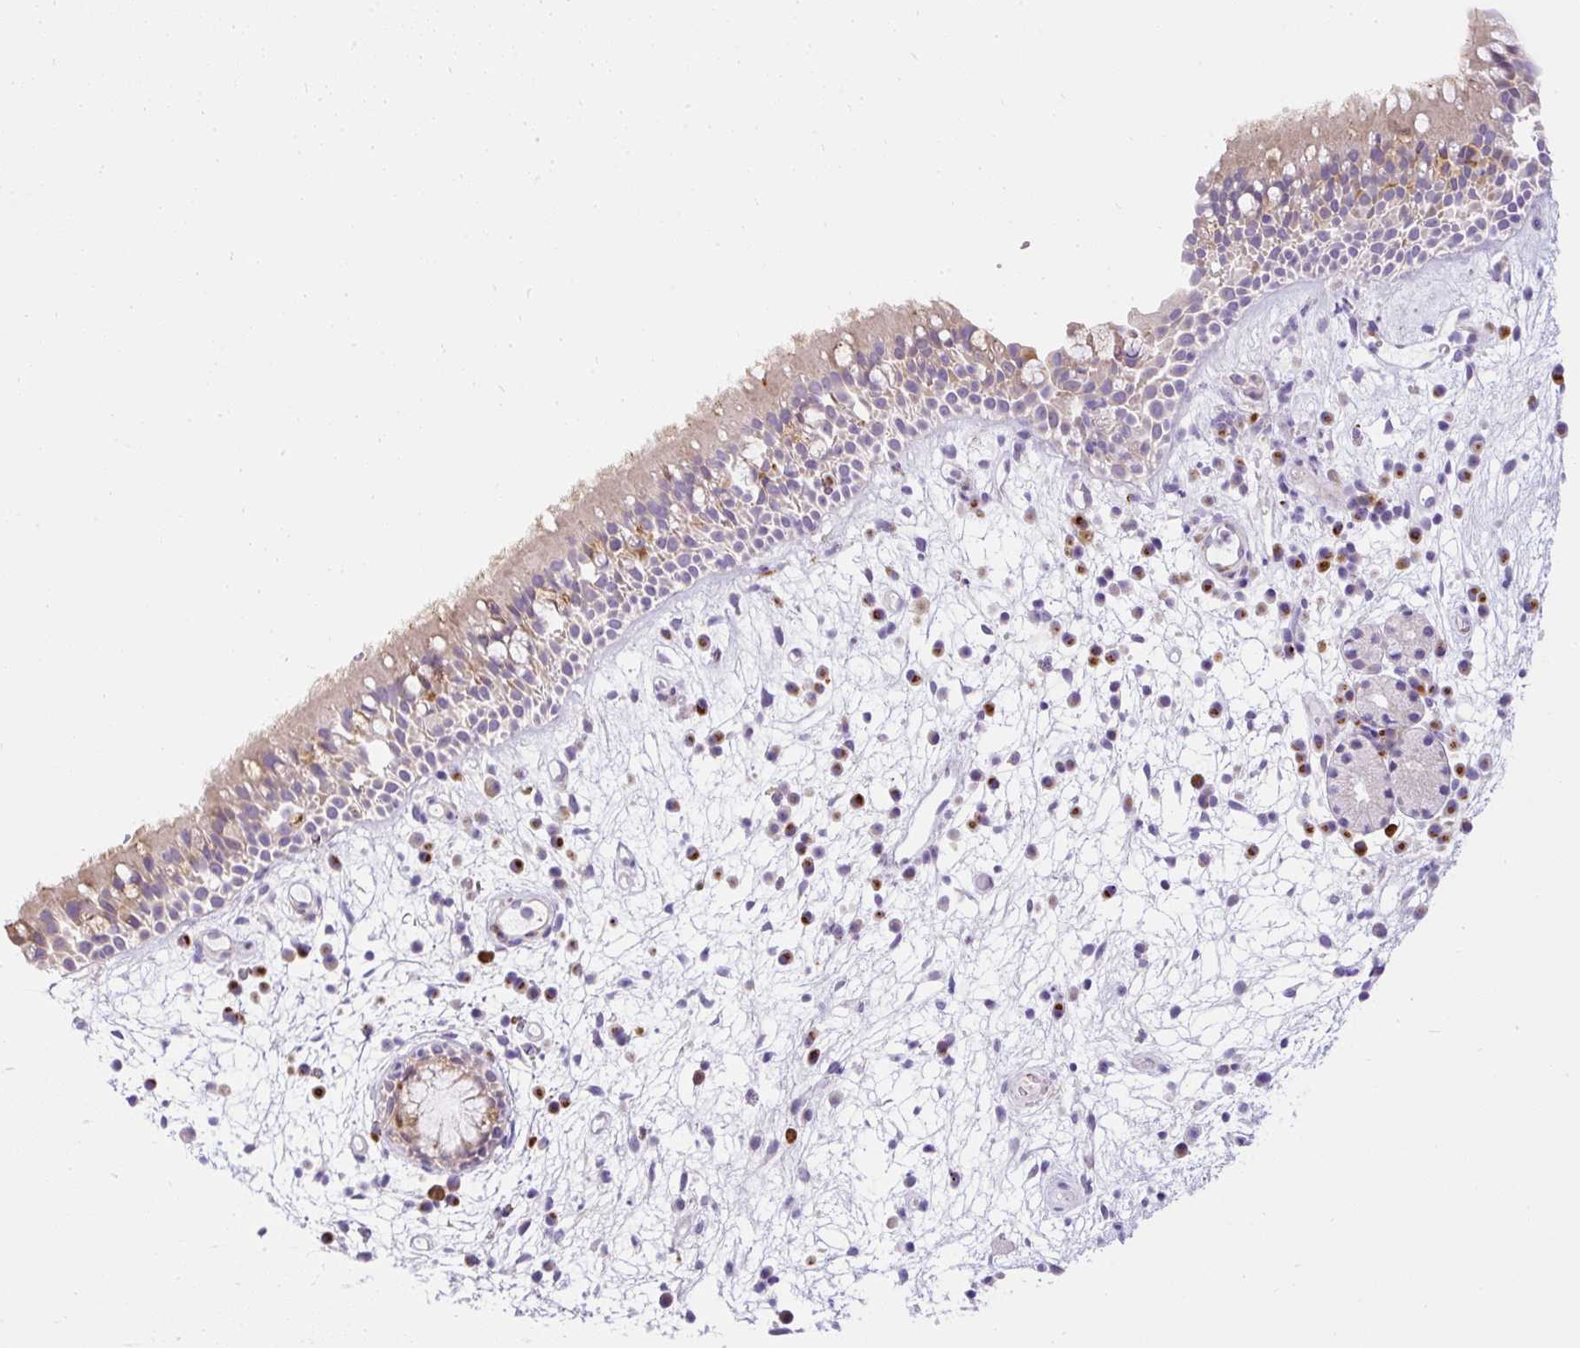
{"staining": {"intensity": "moderate", "quantity": "<25%", "location": "cytoplasmic/membranous"}, "tissue": "nasopharynx", "cell_type": "Respiratory epithelial cells", "image_type": "normal", "snomed": [{"axis": "morphology", "description": "Normal tissue, NOS"}, {"axis": "morphology", "description": "Inflammation, NOS"}, {"axis": "topography", "description": "Nasopharynx"}], "caption": "An IHC photomicrograph of unremarkable tissue is shown. Protein staining in brown shows moderate cytoplasmic/membranous positivity in nasopharynx within respiratory epithelial cells. (brown staining indicates protein expression, while blue staining denotes nuclei).", "gene": "CFAP47", "patient": {"sex": "male", "age": 54}}